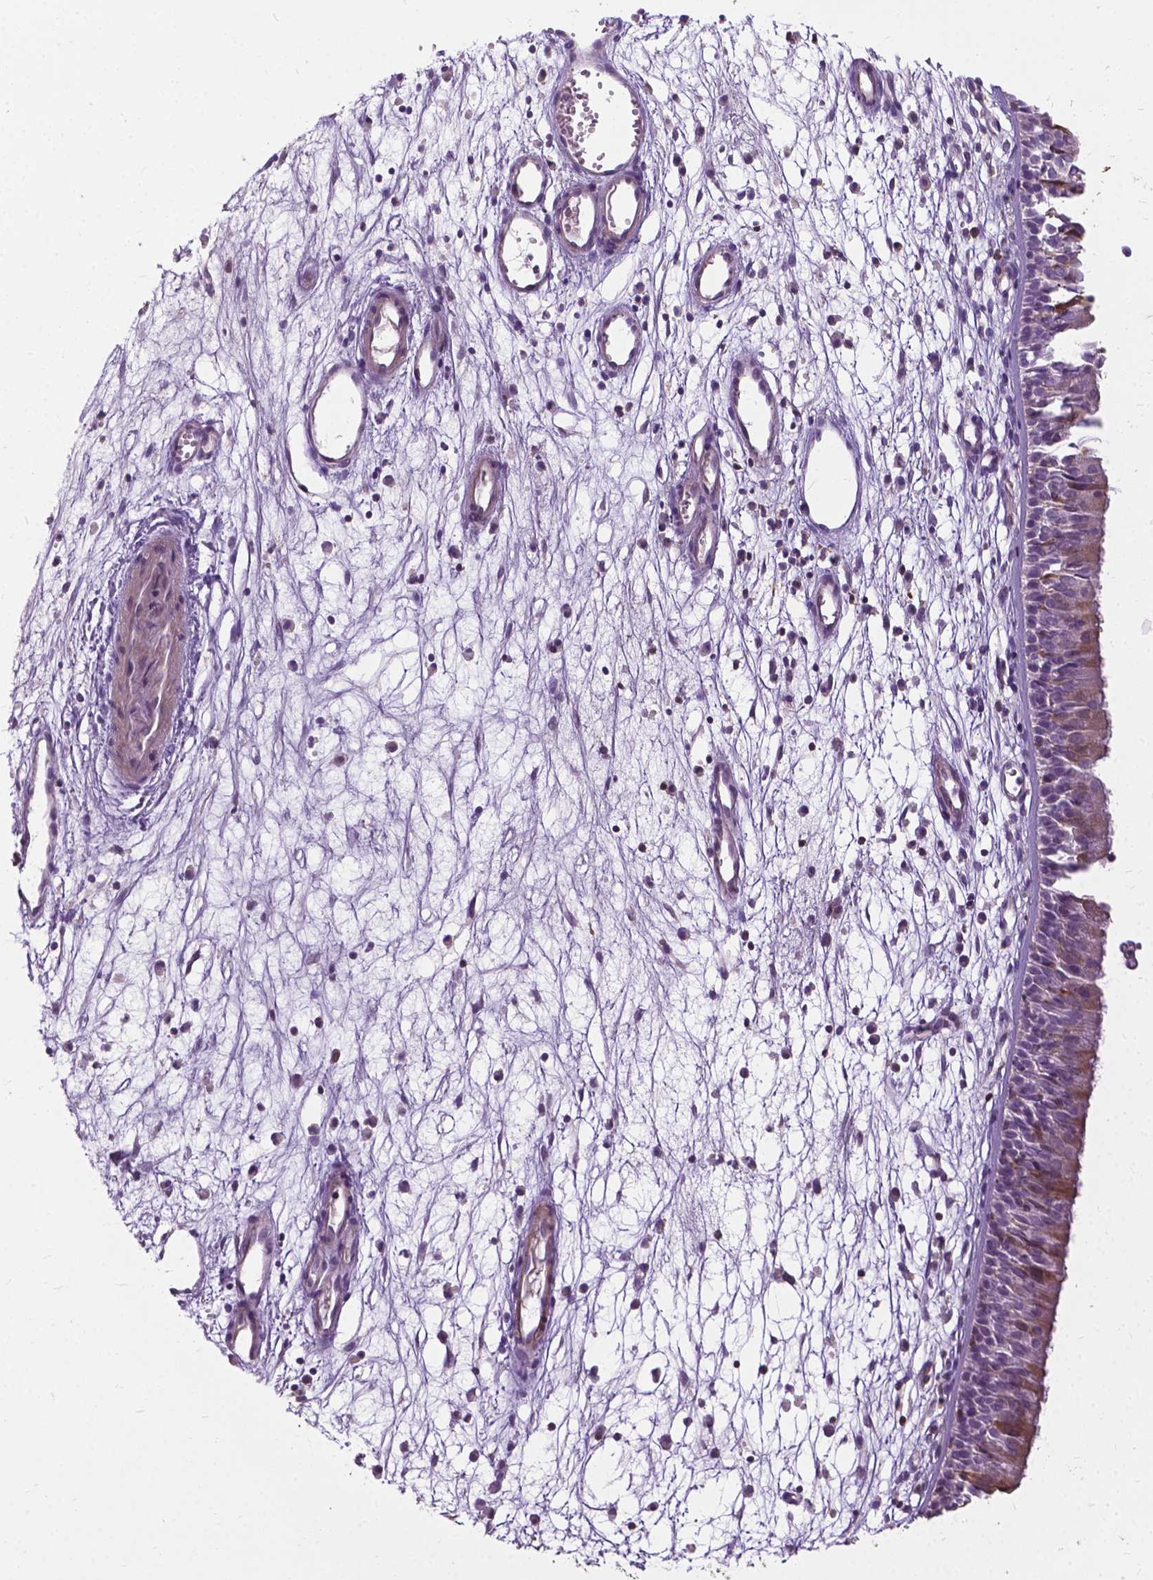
{"staining": {"intensity": "weak", "quantity": "<25%", "location": "cytoplasmic/membranous"}, "tissue": "nasopharynx", "cell_type": "Respiratory epithelial cells", "image_type": "normal", "snomed": [{"axis": "morphology", "description": "Normal tissue, NOS"}, {"axis": "topography", "description": "Nasopharynx"}], "caption": "The photomicrograph shows no significant expression in respiratory epithelial cells of nasopharynx. (DAB (3,3'-diaminobenzidine) immunohistochemistry (IHC), high magnification).", "gene": "JAK3", "patient": {"sex": "female", "age": 55}}